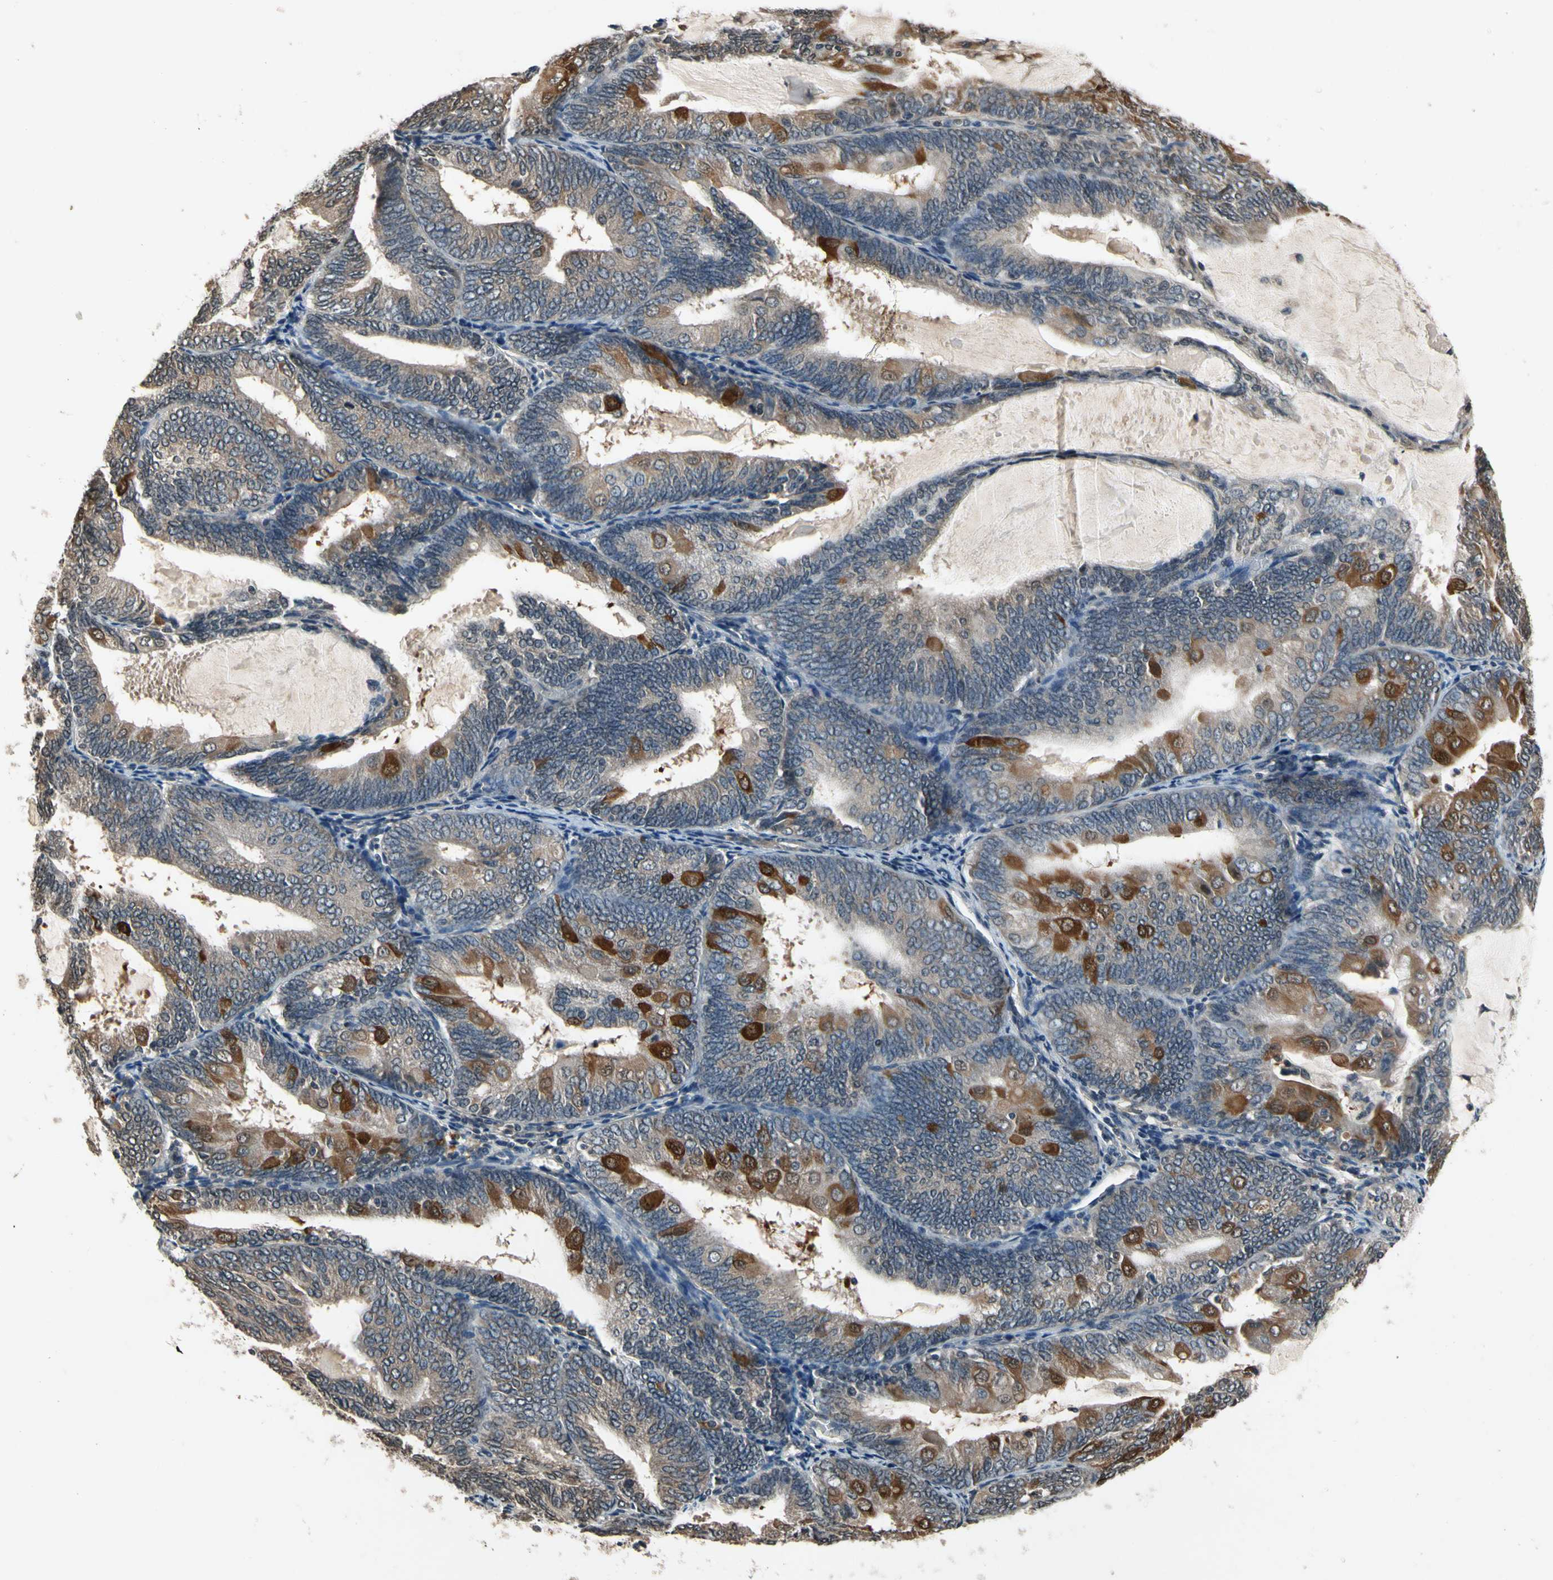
{"staining": {"intensity": "weak", "quantity": ">75%", "location": "cytoplasmic/membranous"}, "tissue": "endometrial cancer", "cell_type": "Tumor cells", "image_type": "cancer", "snomed": [{"axis": "morphology", "description": "Adenocarcinoma, NOS"}, {"axis": "topography", "description": "Endometrium"}], "caption": "Immunohistochemistry (IHC) photomicrograph of human endometrial cancer (adenocarcinoma) stained for a protein (brown), which shows low levels of weak cytoplasmic/membranous staining in approximately >75% of tumor cells.", "gene": "GCLC", "patient": {"sex": "female", "age": 81}}